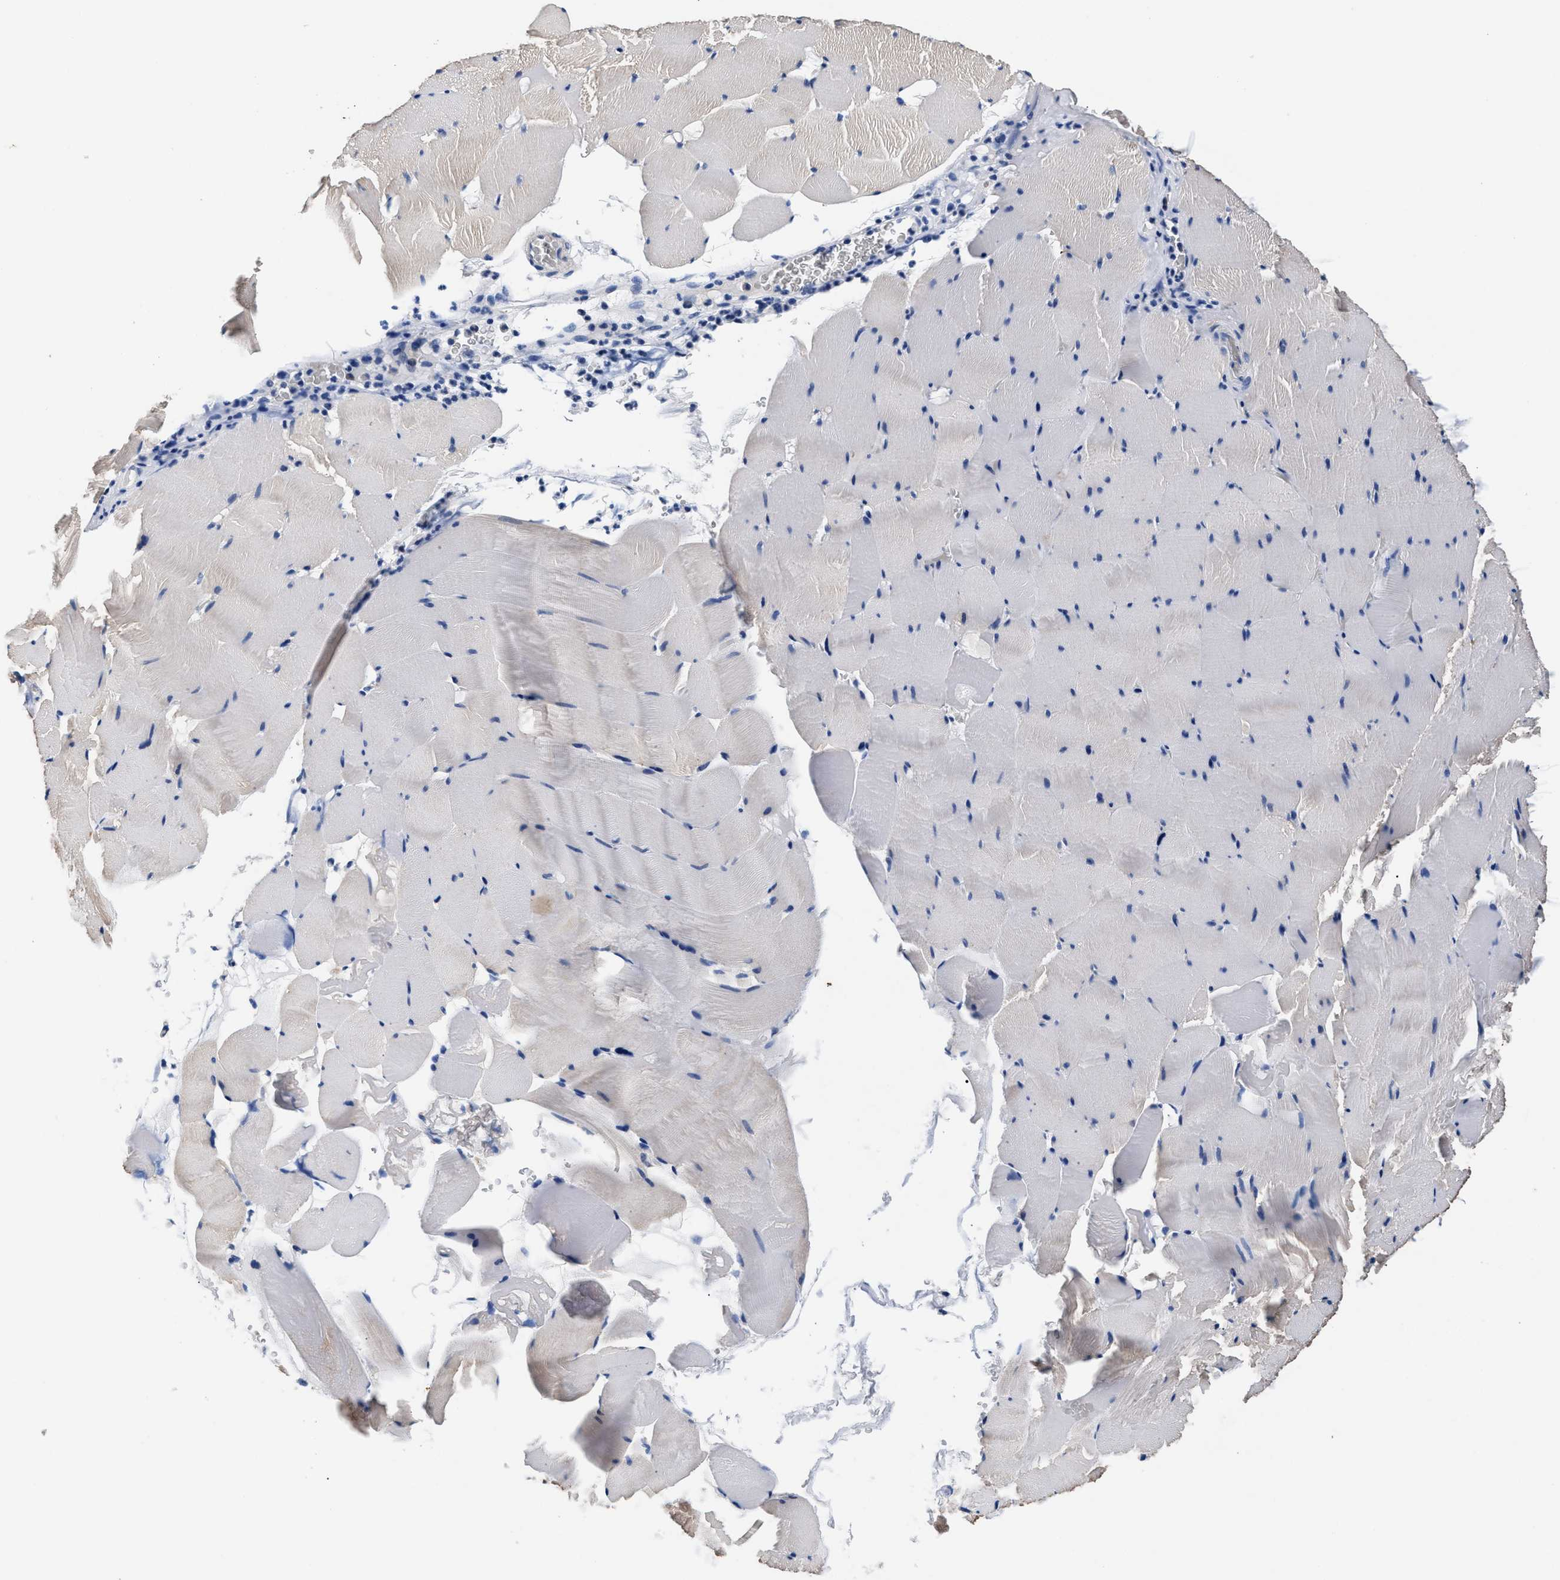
{"staining": {"intensity": "negative", "quantity": "none", "location": "none"}, "tissue": "skeletal muscle", "cell_type": "Myocytes", "image_type": "normal", "snomed": [{"axis": "morphology", "description": "Normal tissue, NOS"}, {"axis": "topography", "description": "Skeletal muscle"}], "caption": "This is an IHC photomicrograph of benign skeletal muscle. There is no staining in myocytes.", "gene": "GSTM1", "patient": {"sex": "male", "age": 62}}